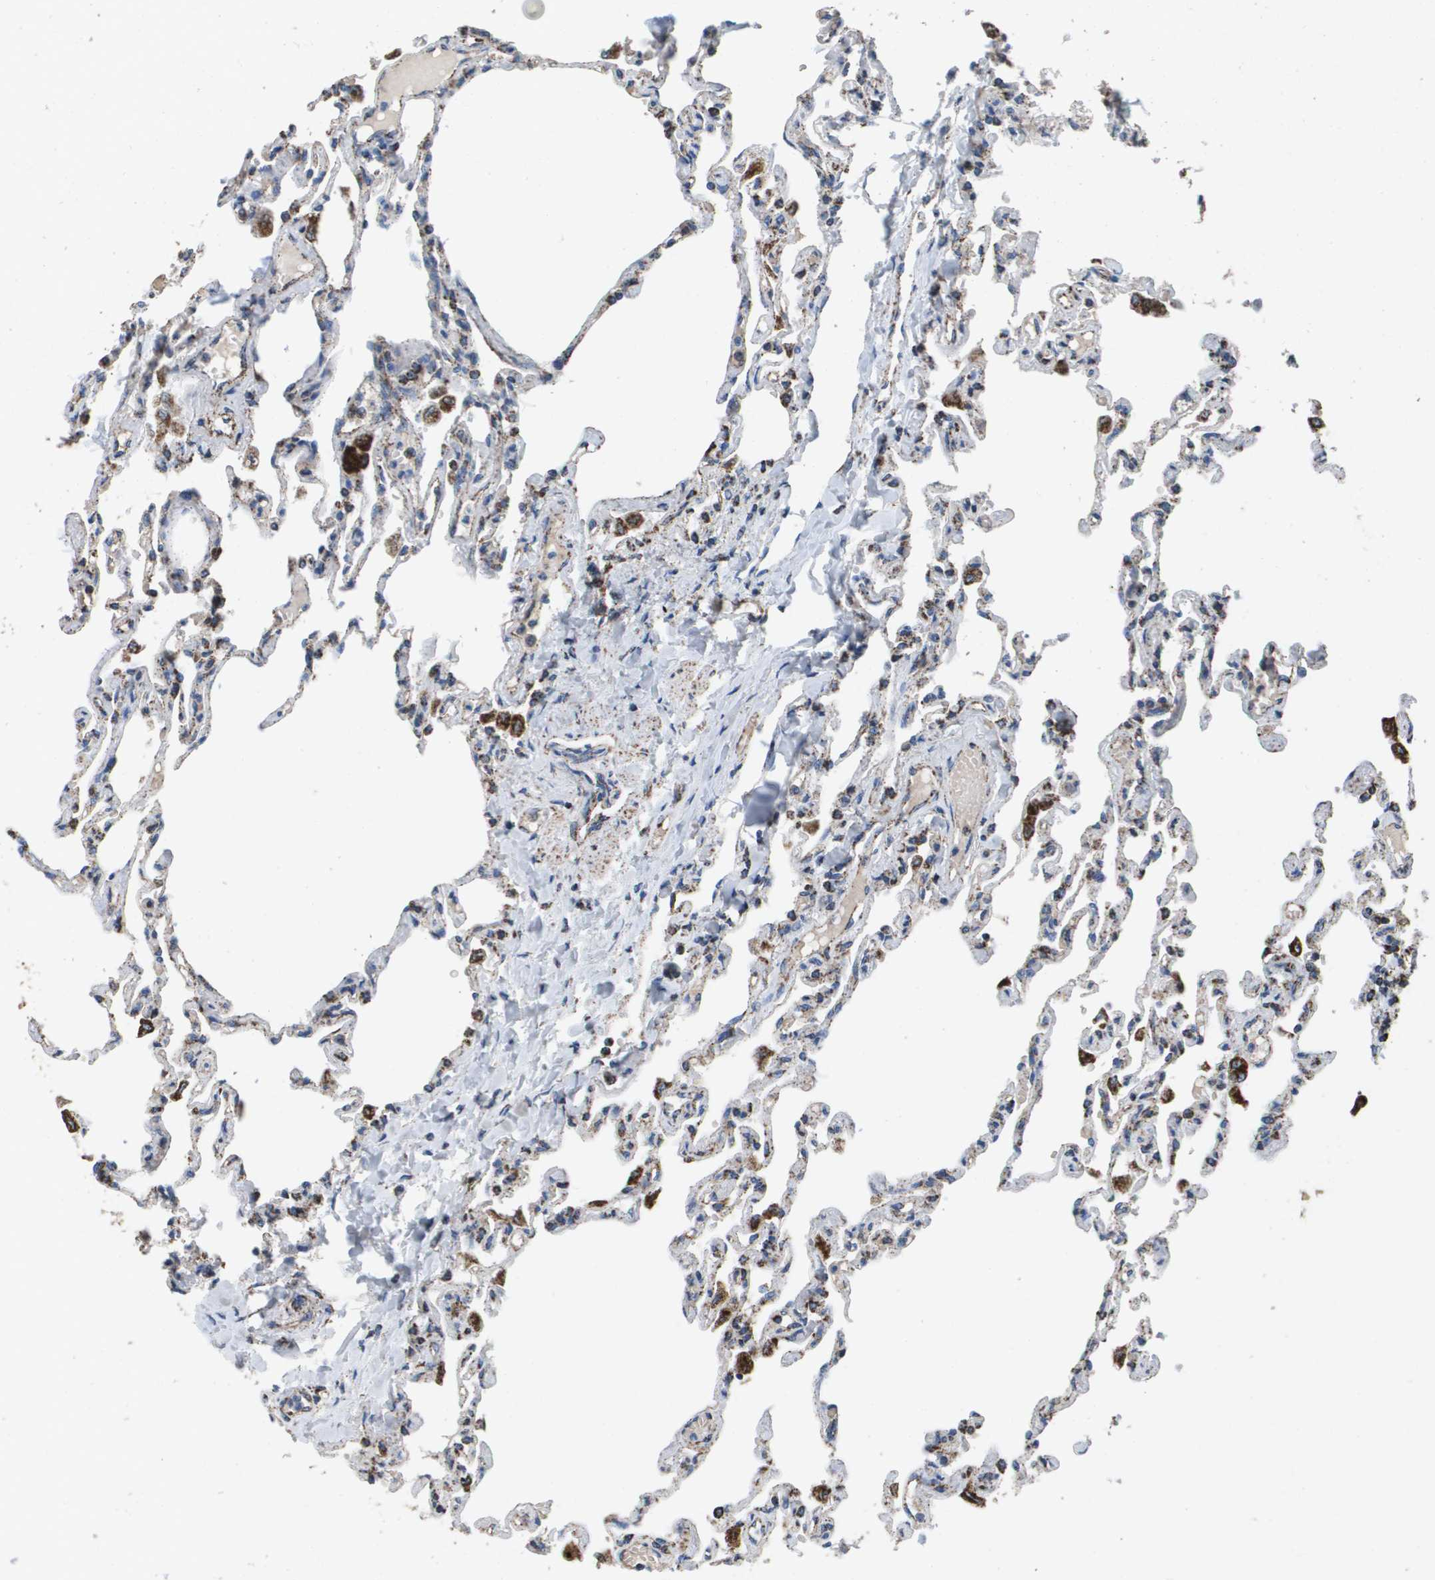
{"staining": {"intensity": "negative", "quantity": "none", "location": "none"}, "tissue": "lung", "cell_type": "Alveolar cells", "image_type": "normal", "snomed": [{"axis": "morphology", "description": "Normal tissue, NOS"}, {"axis": "topography", "description": "Lung"}], "caption": "DAB immunohistochemical staining of unremarkable human lung demonstrates no significant positivity in alveolar cells. (DAB (3,3'-diaminobenzidine) immunohistochemistry (IHC), high magnification).", "gene": "ATP5F1B", "patient": {"sex": "male", "age": 21}}